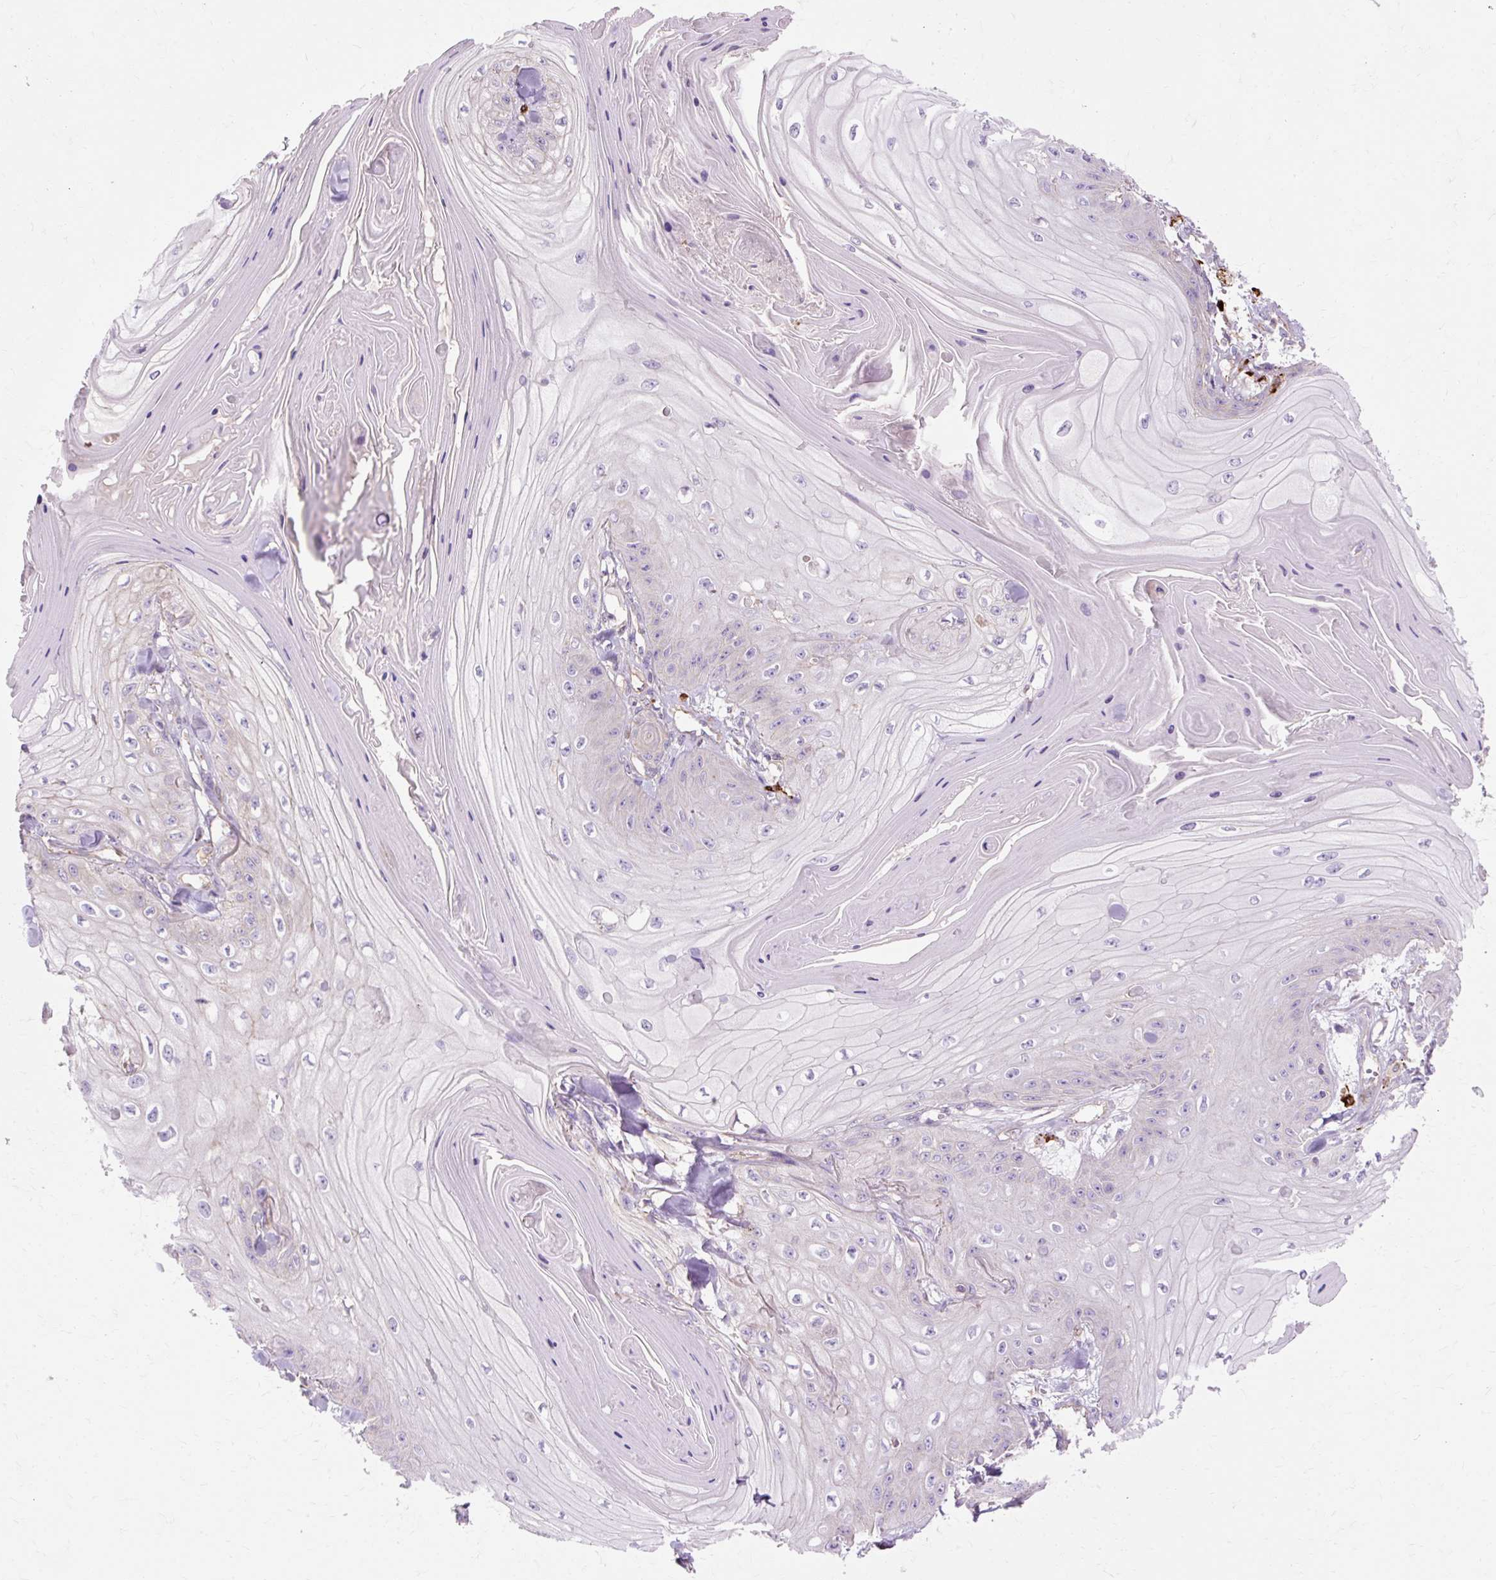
{"staining": {"intensity": "negative", "quantity": "none", "location": "none"}, "tissue": "skin cancer", "cell_type": "Tumor cells", "image_type": "cancer", "snomed": [{"axis": "morphology", "description": "Squamous cell carcinoma, NOS"}, {"axis": "topography", "description": "Skin"}], "caption": "Immunohistochemistry (IHC) of human skin squamous cell carcinoma demonstrates no positivity in tumor cells.", "gene": "TBC1D2B", "patient": {"sex": "male", "age": 74}}